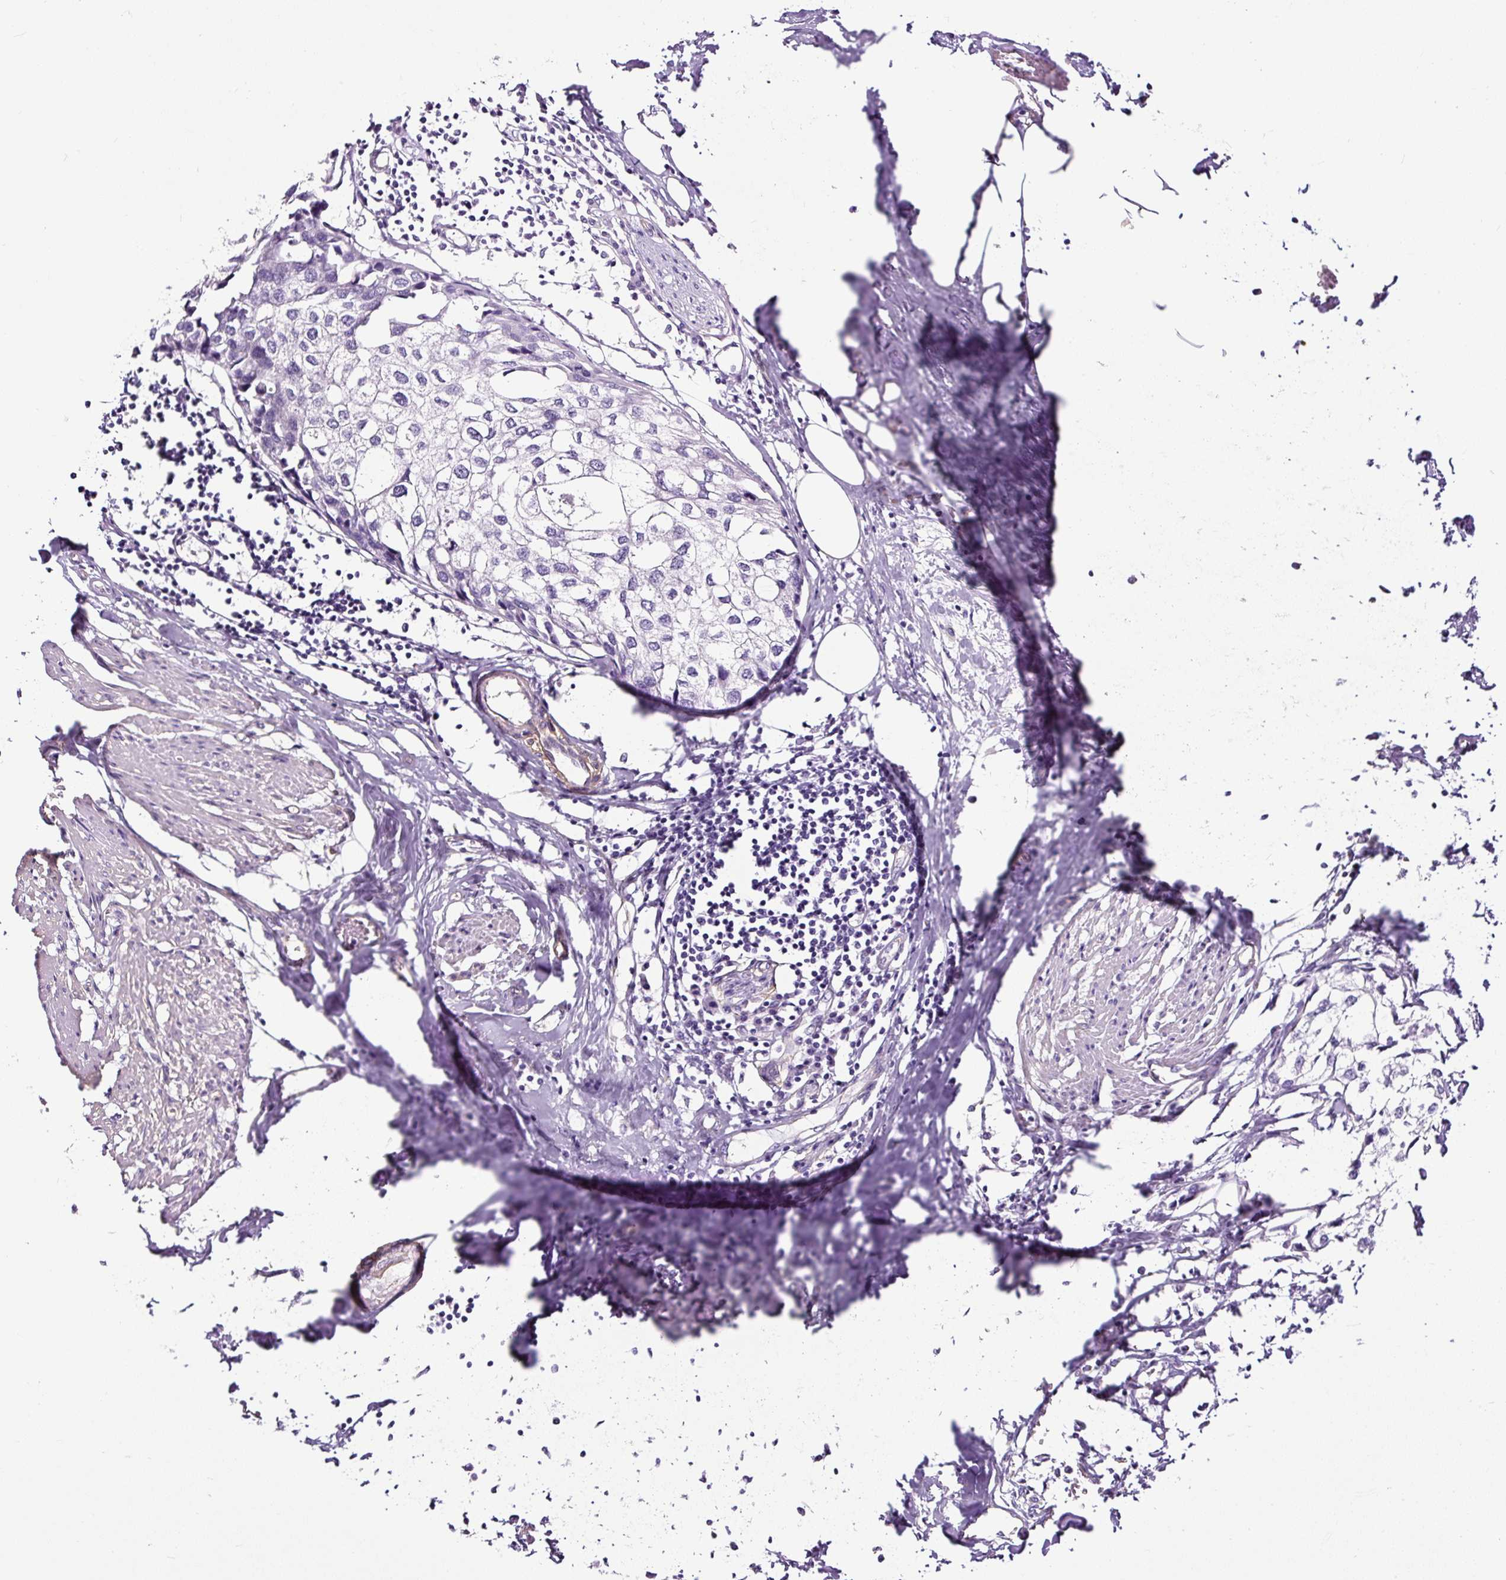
{"staining": {"intensity": "negative", "quantity": "none", "location": "none"}, "tissue": "urothelial cancer", "cell_type": "Tumor cells", "image_type": "cancer", "snomed": [{"axis": "morphology", "description": "Urothelial carcinoma, High grade"}, {"axis": "topography", "description": "Urinary bladder"}], "caption": "Micrograph shows no significant protein staining in tumor cells of urothelial carcinoma (high-grade).", "gene": "SLC7A8", "patient": {"sex": "male", "age": 64}}